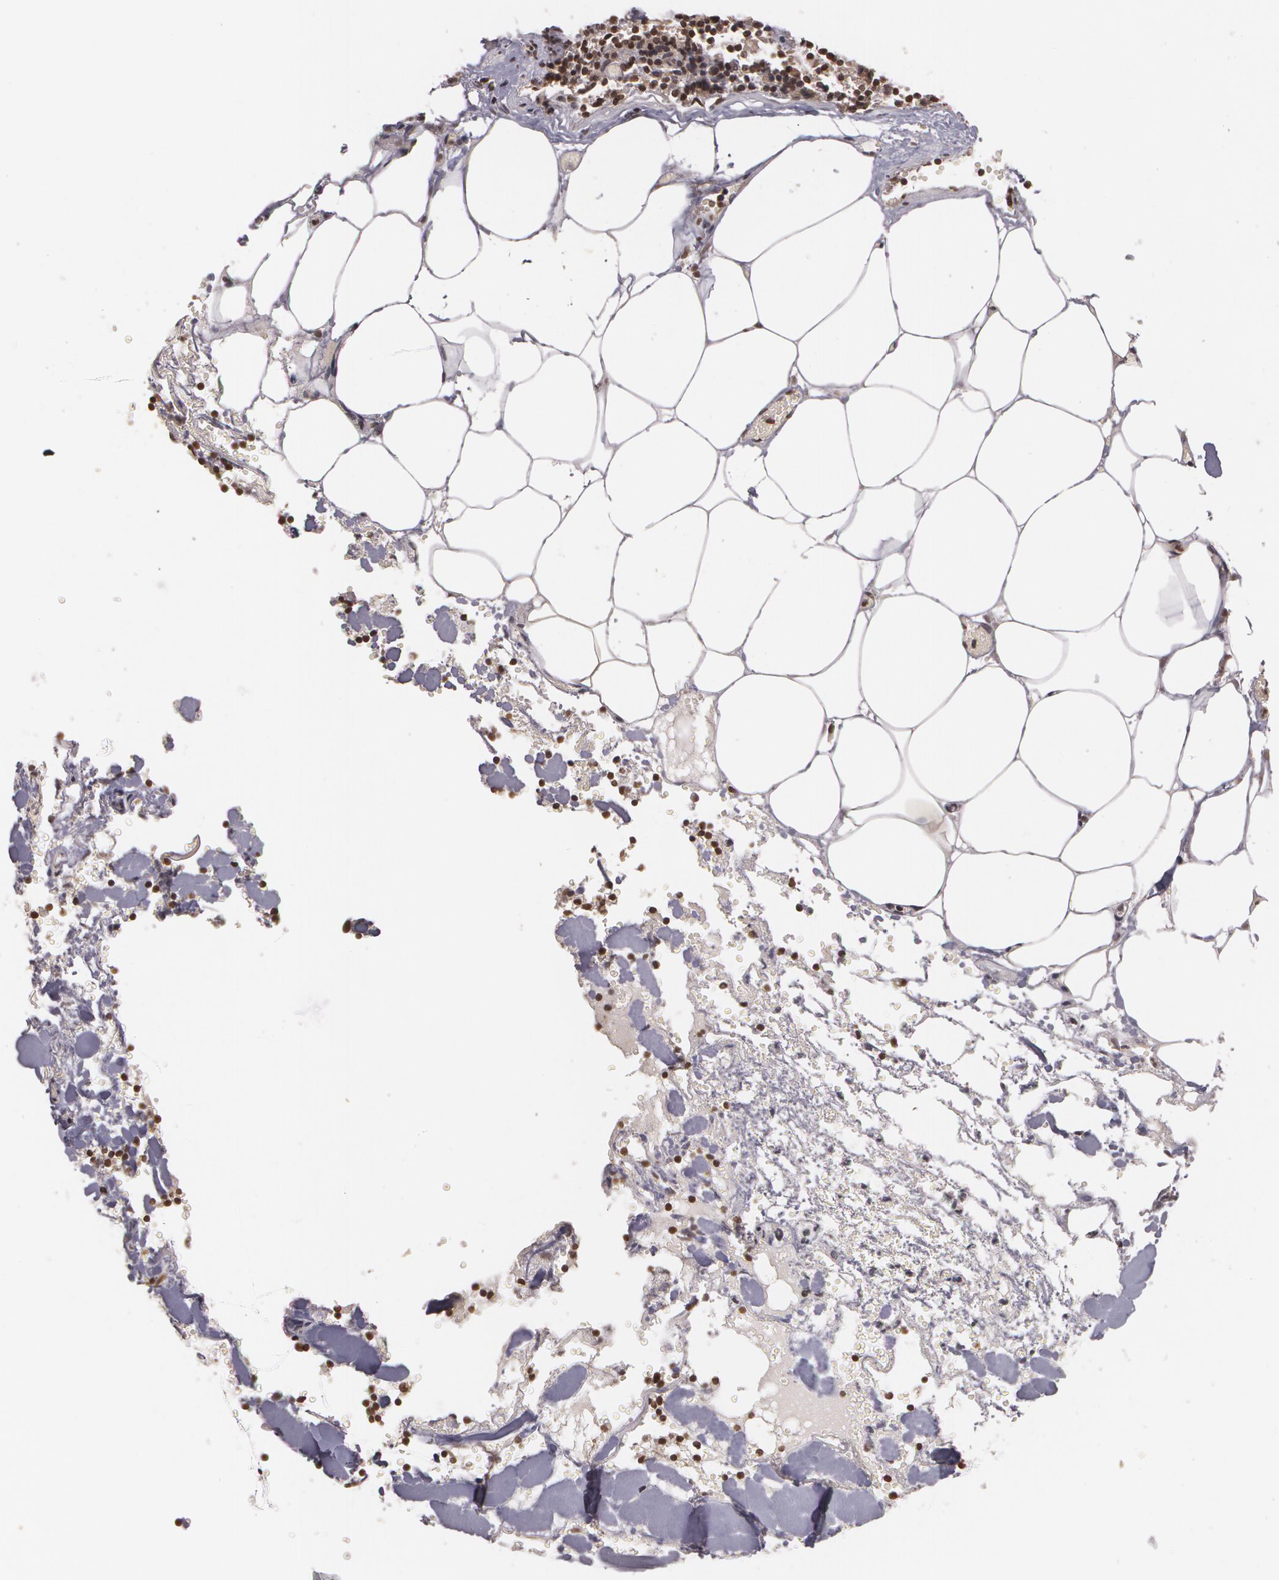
{"staining": {"intensity": "weak", "quantity": "<25%", "location": "nuclear"}, "tissue": "lymph node", "cell_type": "Germinal center cells", "image_type": "normal", "snomed": [{"axis": "morphology", "description": "Normal tissue, NOS"}, {"axis": "topography", "description": "Lymph node"}], "caption": "IHC histopathology image of unremarkable lymph node stained for a protein (brown), which displays no positivity in germinal center cells. Nuclei are stained in blue.", "gene": "VAV3", "patient": {"sex": "male", "age": 58}}